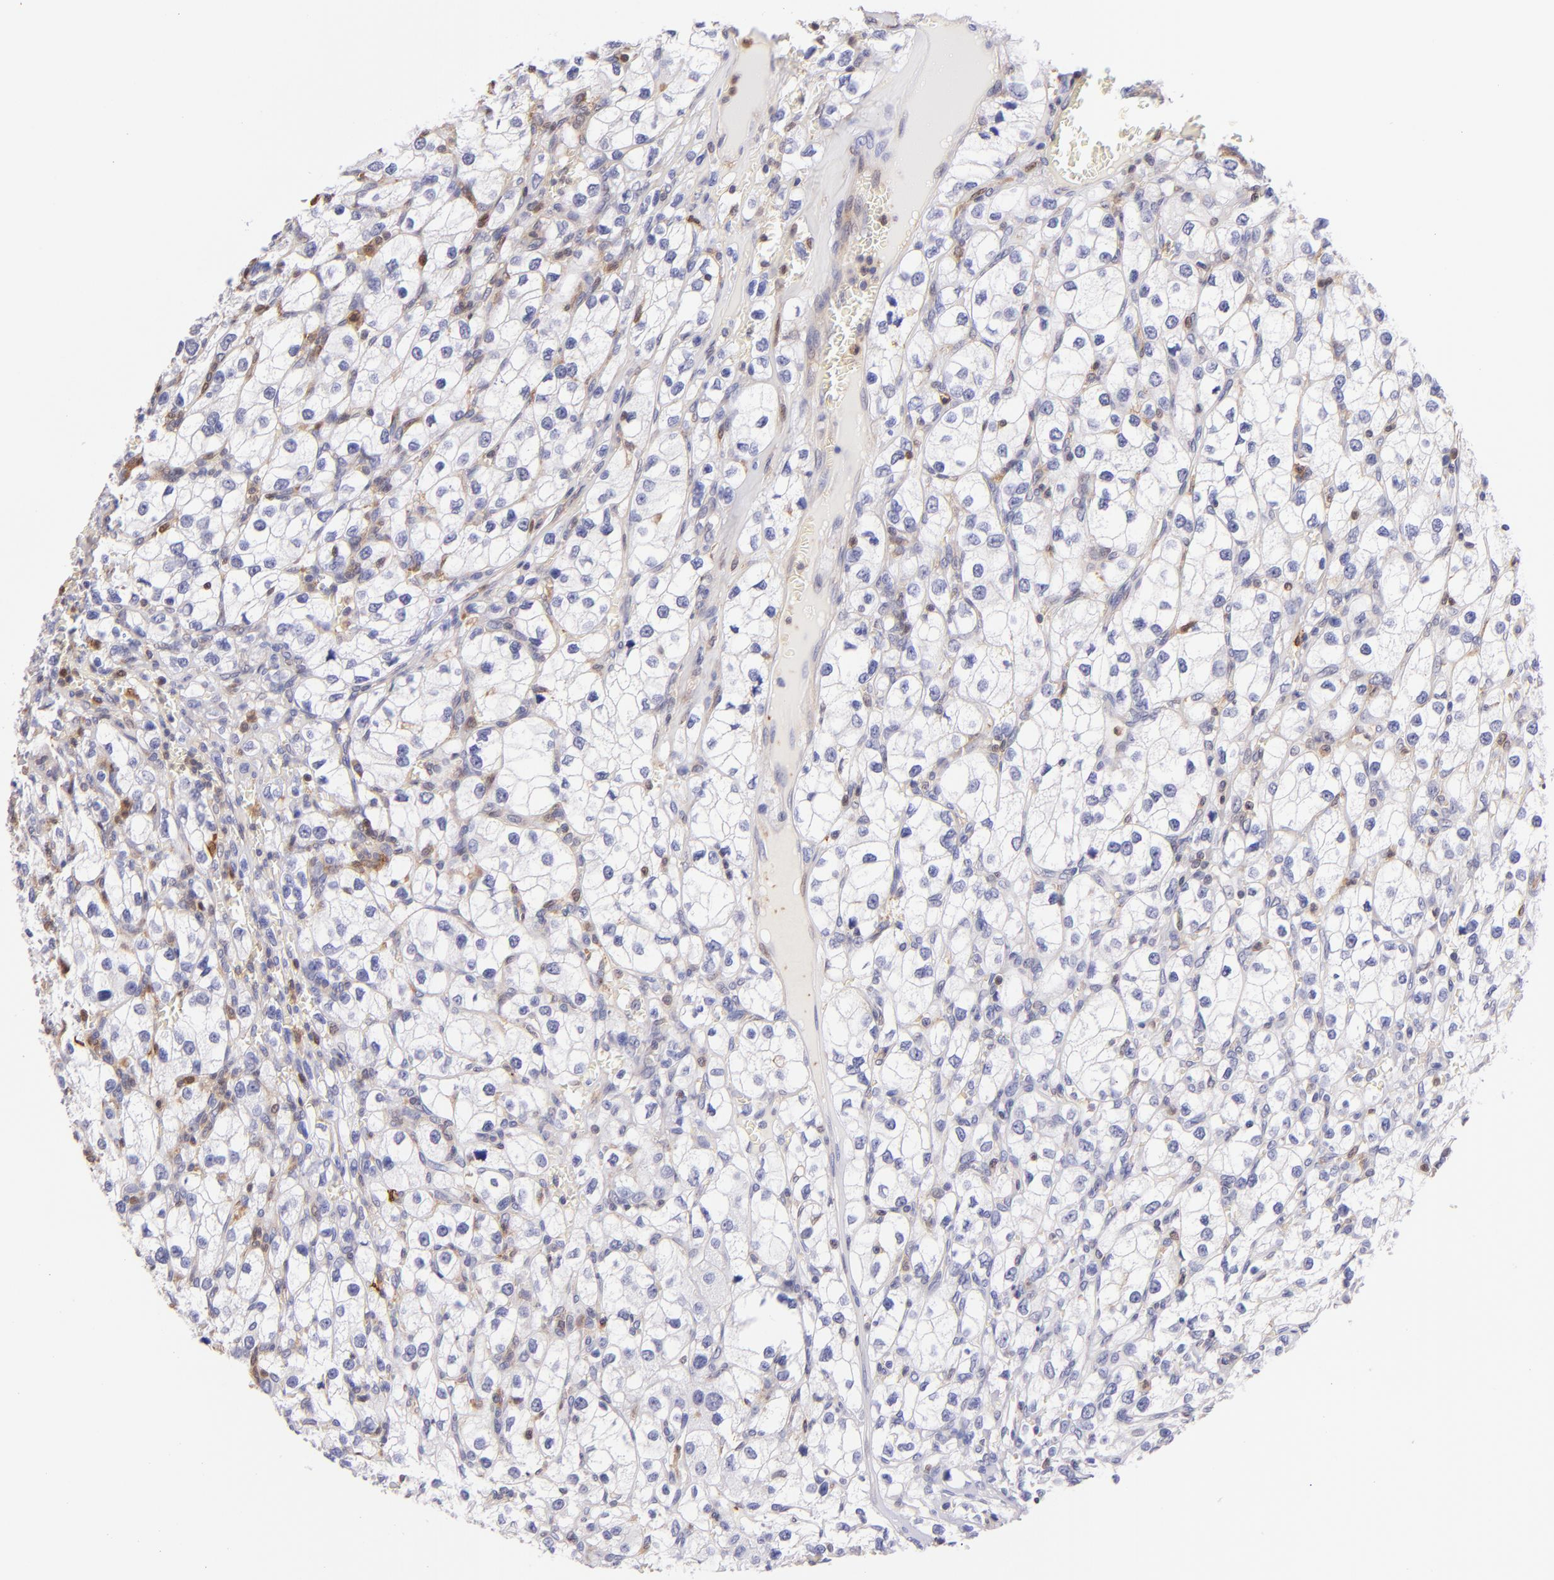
{"staining": {"intensity": "negative", "quantity": "none", "location": "none"}, "tissue": "renal cancer", "cell_type": "Tumor cells", "image_type": "cancer", "snomed": [{"axis": "morphology", "description": "Adenocarcinoma, NOS"}, {"axis": "topography", "description": "Kidney"}], "caption": "Tumor cells are negative for protein expression in human renal cancer.", "gene": "BTK", "patient": {"sex": "female", "age": 62}}